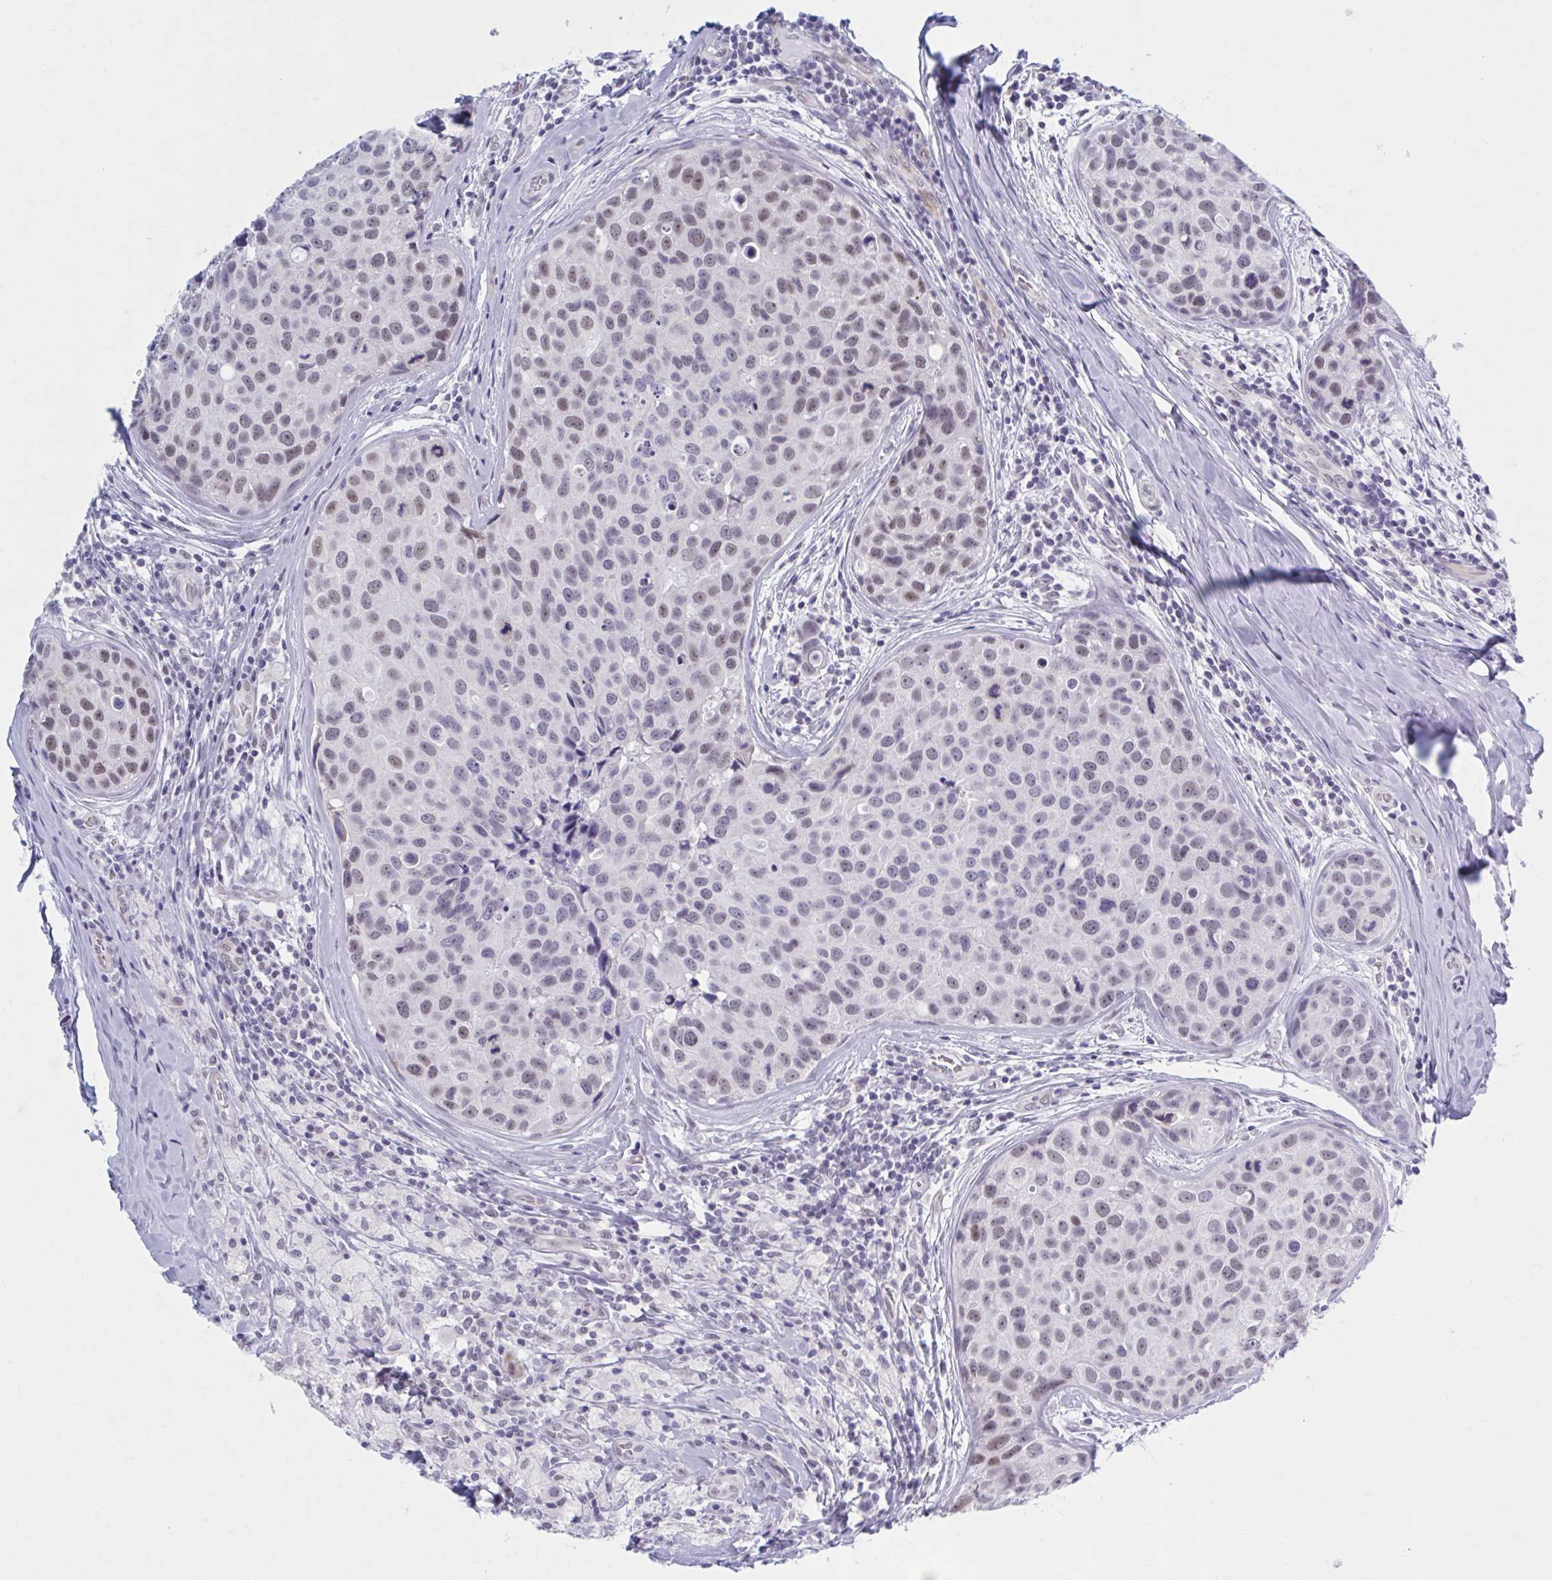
{"staining": {"intensity": "moderate", "quantity": ">75%", "location": "nuclear"}, "tissue": "breast cancer", "cell_type": "Tumor cells", "image_type": "cancer", "snomed": [{"axis": "morphology", "description": "Duct carcinoma"}, {"axis": "topography", "description": "Breast"}], "caption": "DAB (3,3'-diaminobenzidine) immunohistochemical staining of human breast cancer (invasive ductal carcinoma) reveals moderate nuclear protein expression in approximately >75% of tumor cells. The protein of interest is shown in brown color, while the nuclei are stained blue.", "gene": "CCDC105", "patient": {"sex": "female", "age": 24}}